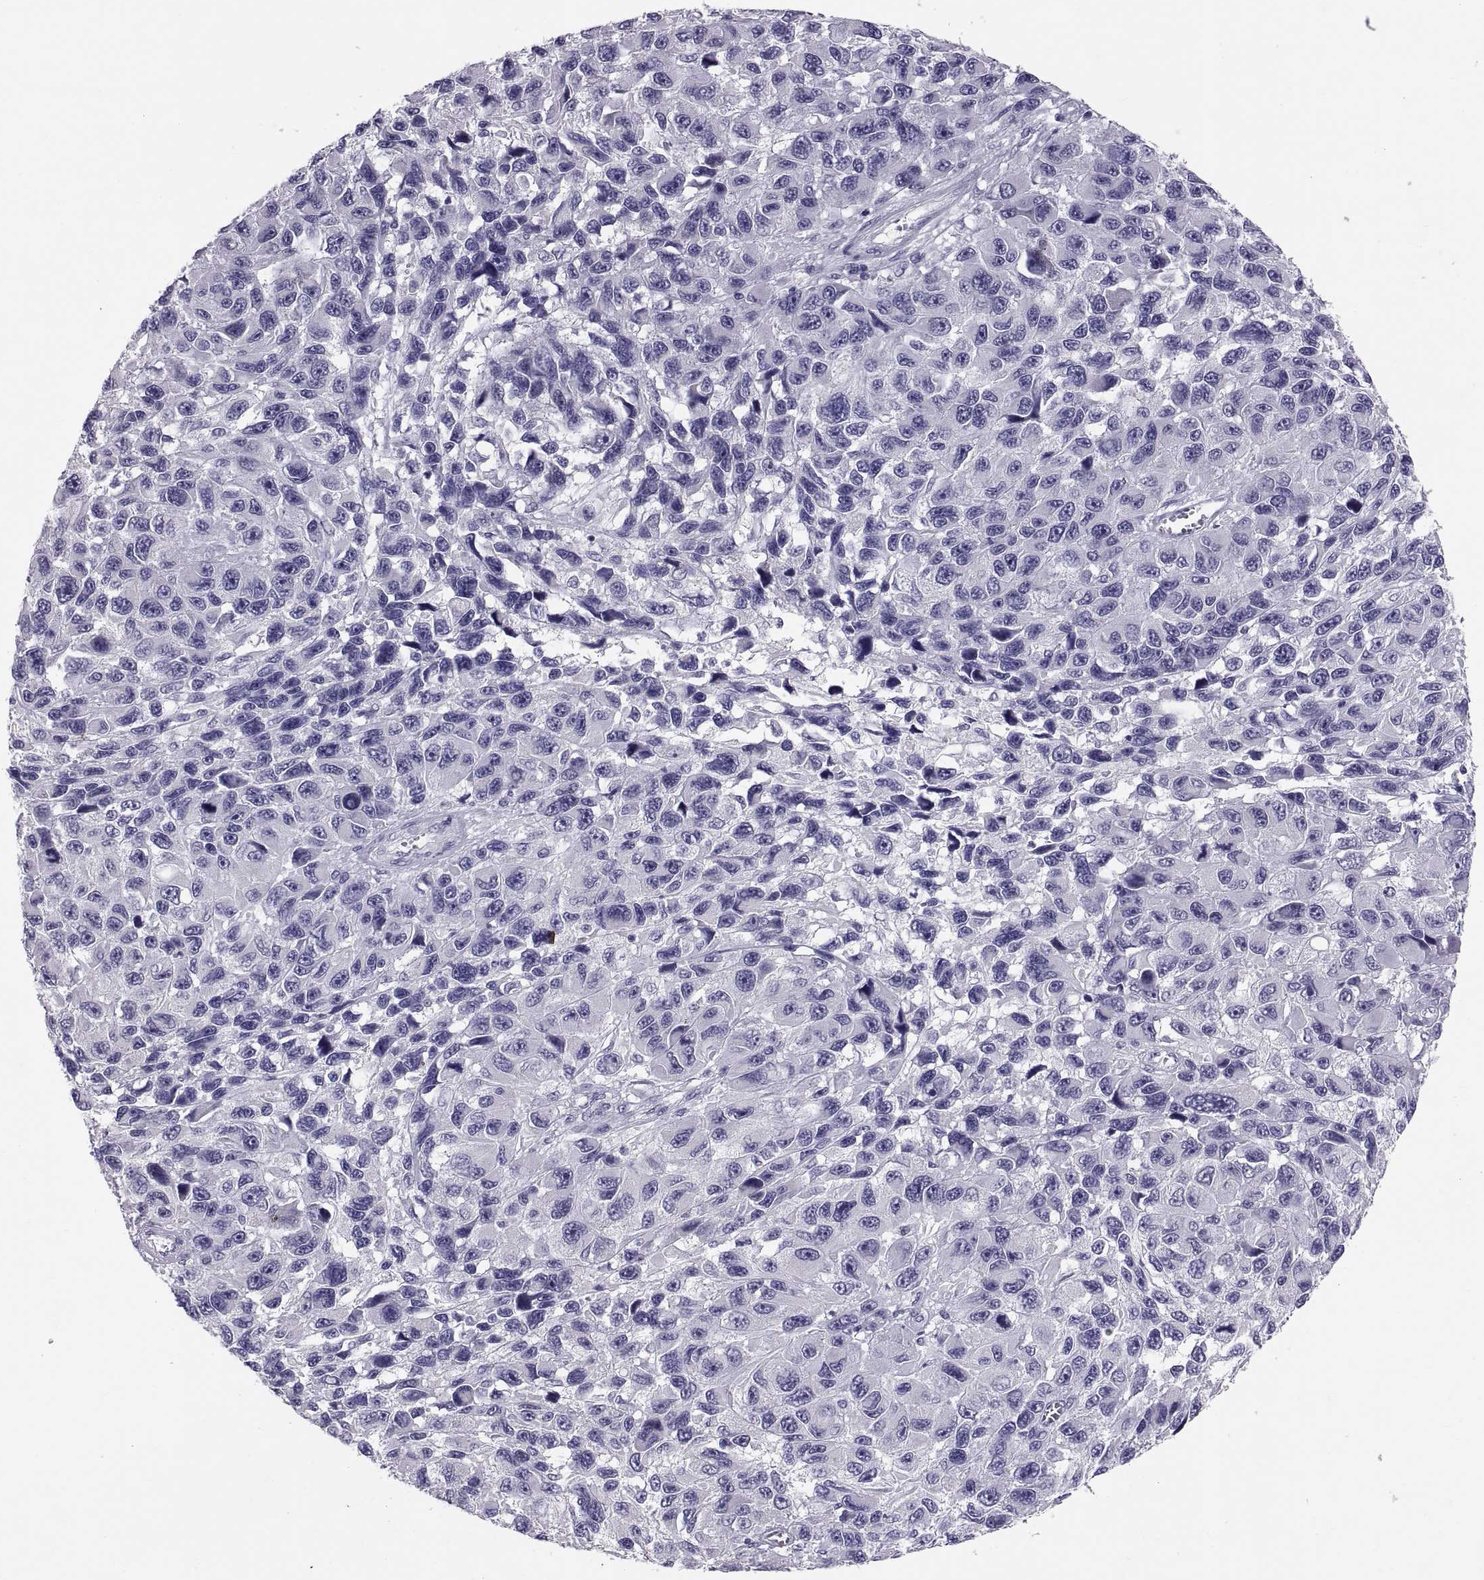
{"staining": {"intensity": "negative", "quantity": "none", "location": "none"}, "tissue": "melanoma", "cell_type": "Tumor cells", "image_type": "cancer", "snomed": [{"axis": "morphology", "description": "Malignant melanoma, NOS"}, {"axis": "topography", "description": "Skin"}], "caption": "DAB immunohistochemical staining of malignant melanoma displays no significant staining in tumor cells.", "gene": "PTN", "patient": {"sex": "male", "age": 53}}